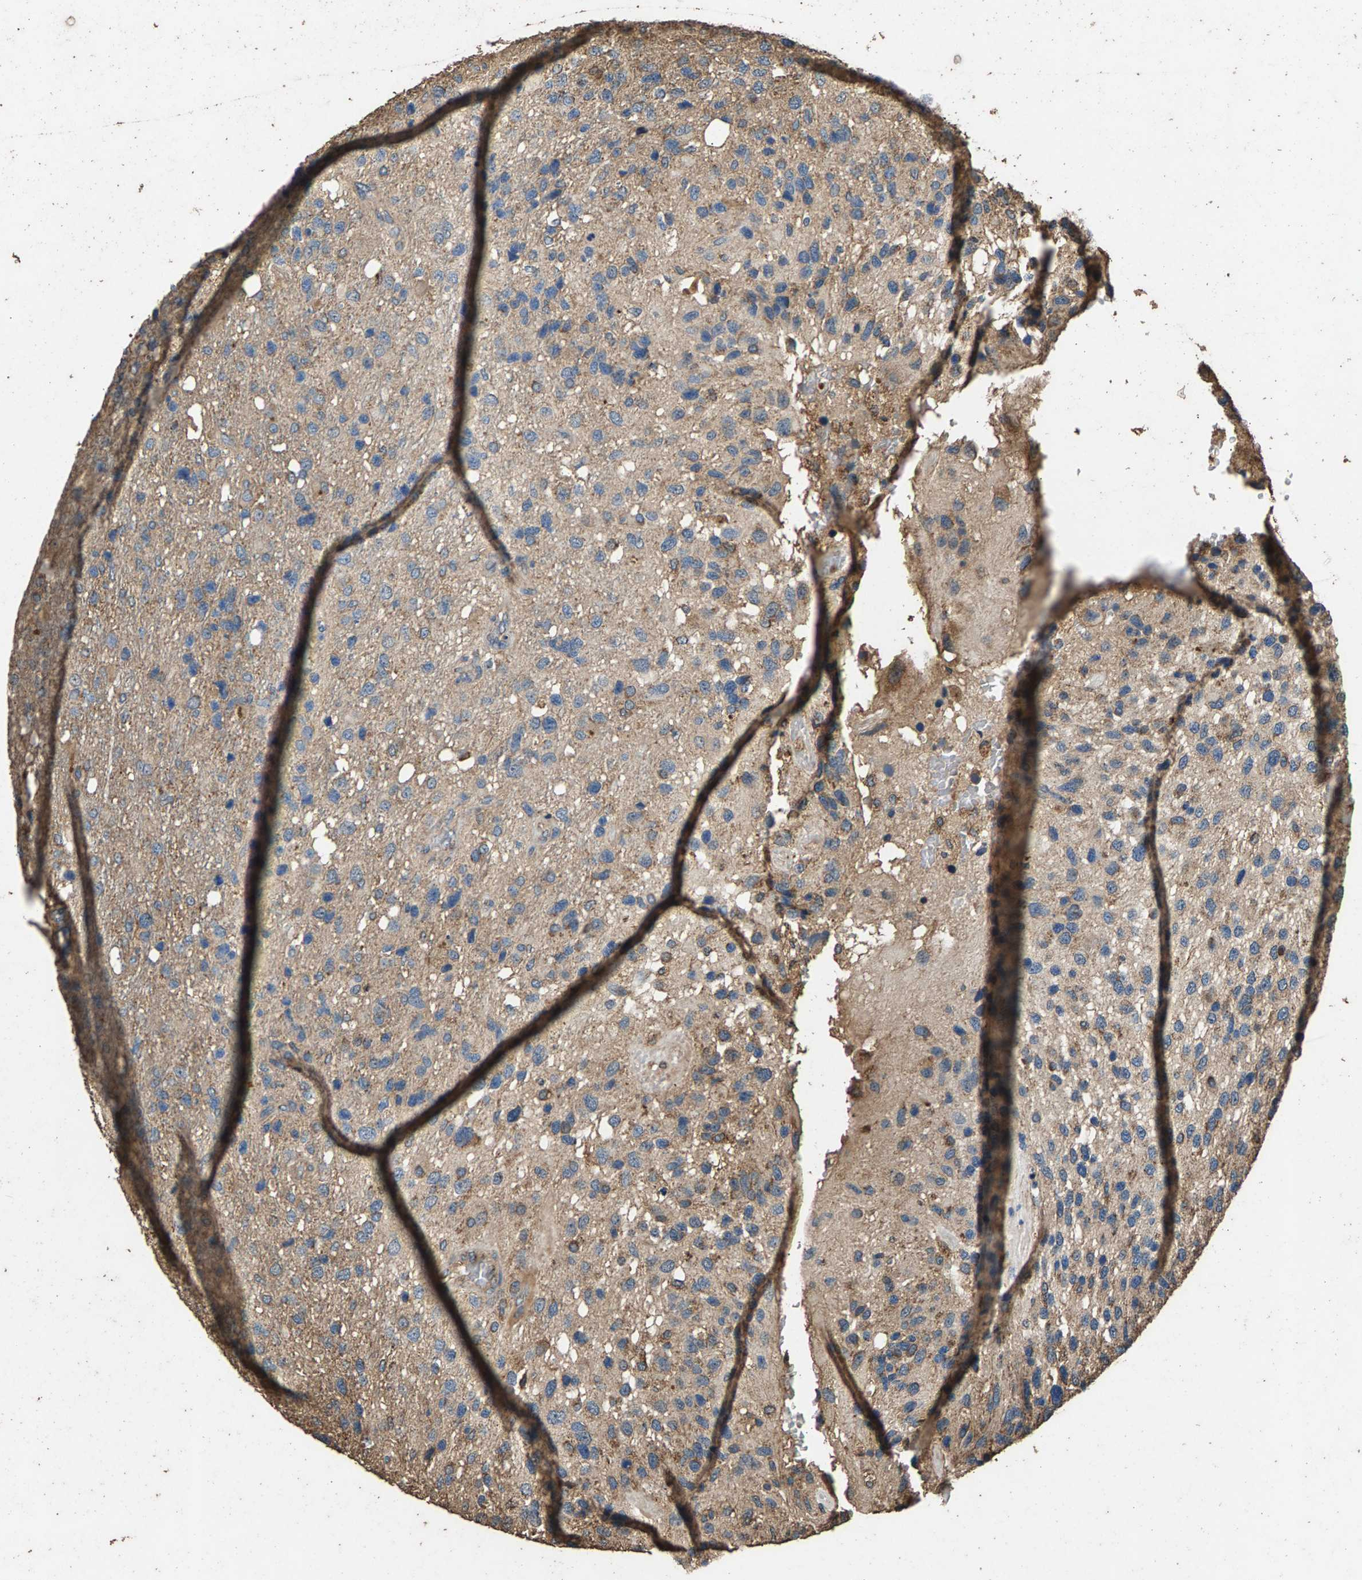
{"staining": {"intensity": "moderate", "quantity": "25%-75%", "location": "cytoplasmic/membranous"}, "tissue": "glioma", "cell_type": "Tumor cells", "image_type": "cancer", "snomed": [{"axis": "morphology", "description": "Glioma, malignant, High grade"}, {"axis": "topography", "description": "Brain"}], "caption": "Immunohistochemistry (IHC) of human malignant glioma (high-grade) demonstrates medium levels of moderate cytoplasmic/membranous positivity in approximately 25%-75% of tumor cells.", "gene": "MRPL27", "patient": {"sex": "female", "age": 58}}